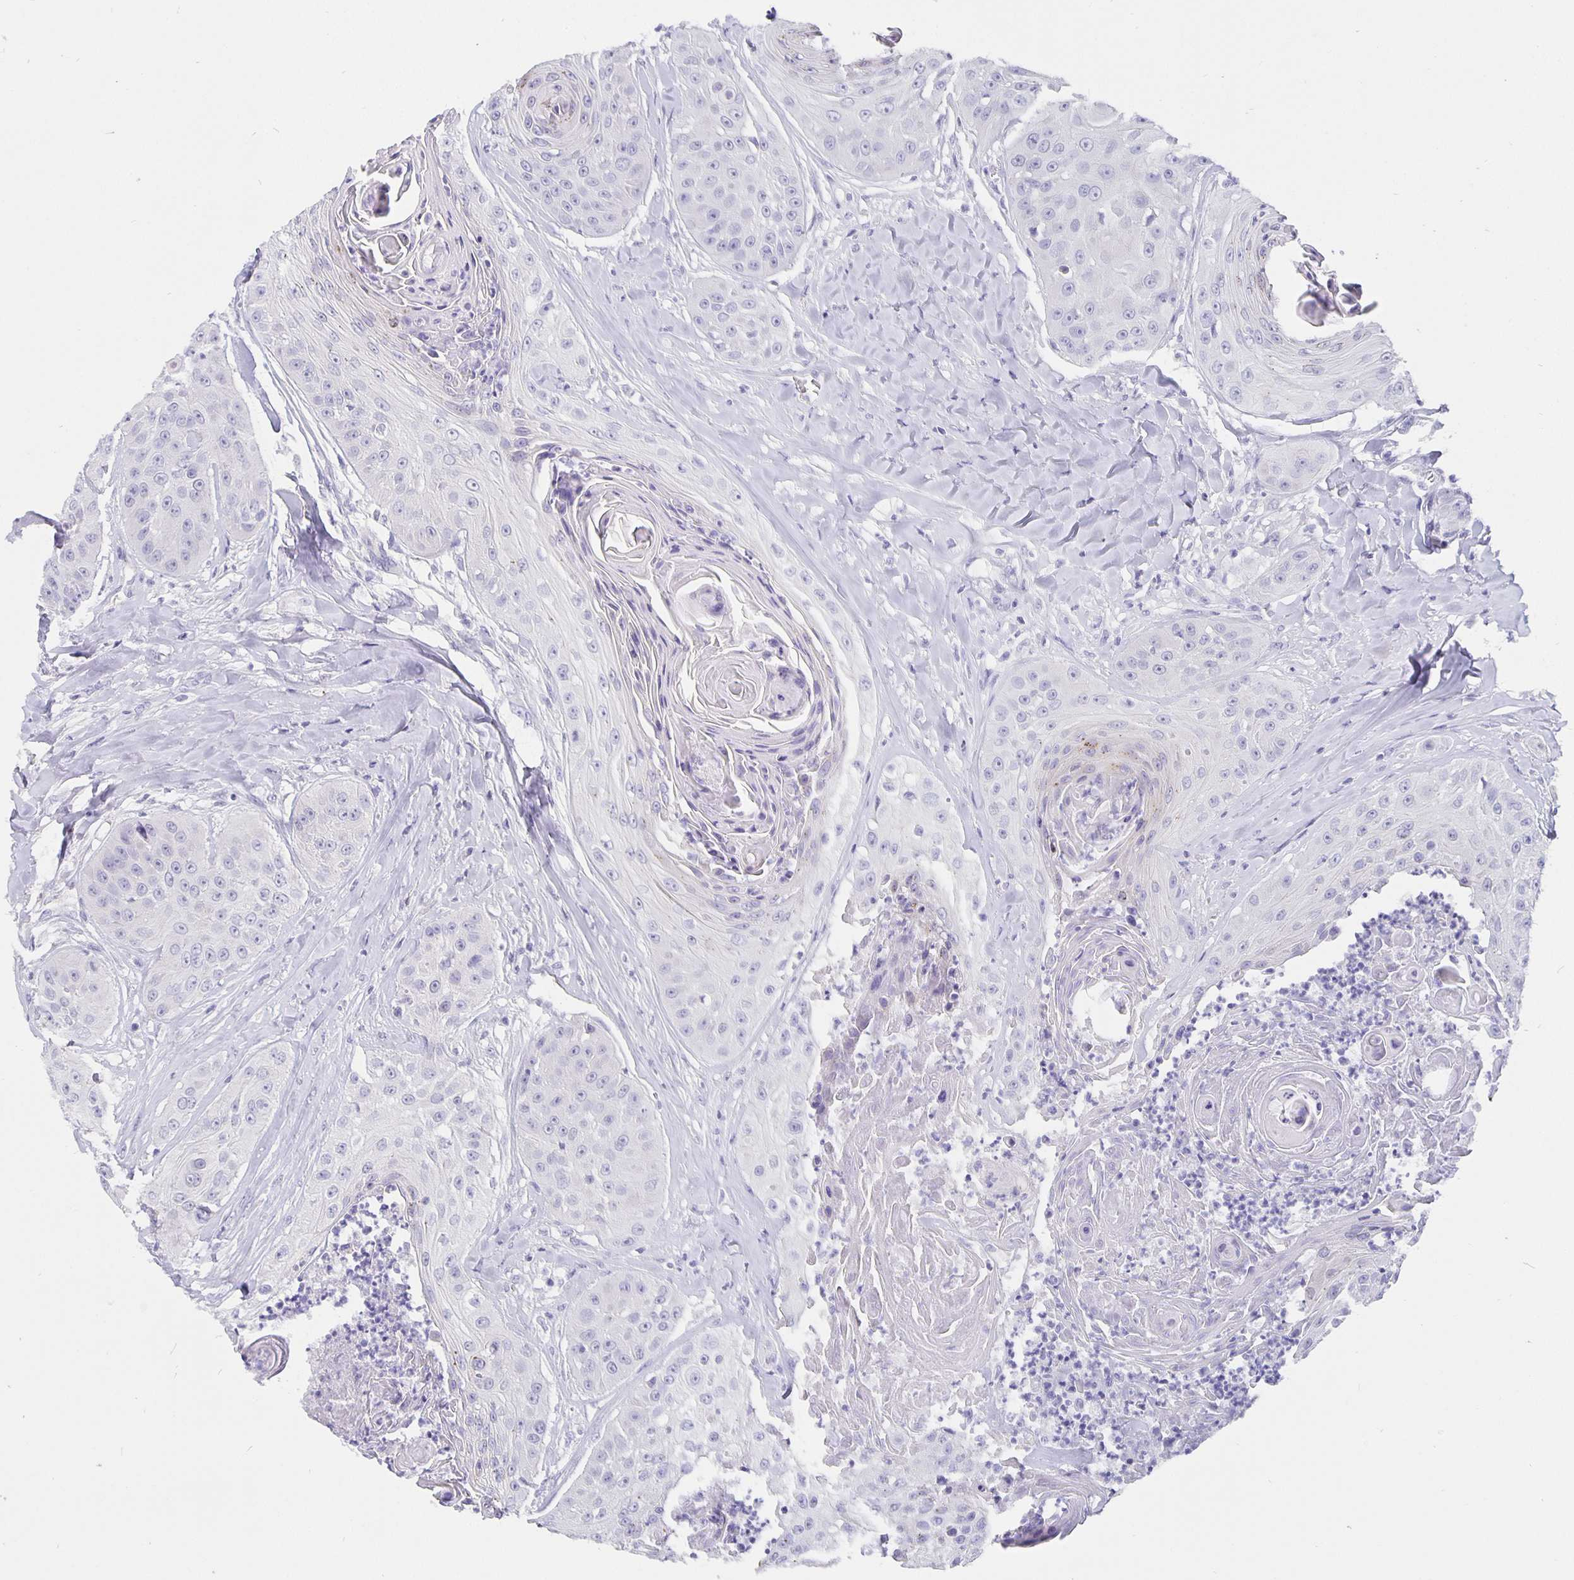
{"staining": {"intensity": "negative", "quantity": "none", "location": "none"}, "tissue": "head and neck cancer", "cell_type": "Tumor cells", "image_type": "cancer", "snomed": [{"axis": "morphology", "description": "Squamous cell carcinoma, NOS"}, {"axis": "topography", "description": "Head-Neck"}], "caption": "This is an IHC image of human head and neck squamous cell carcinoma. There is no expression in tumor cells.", "gene": "CFAP74", "patient": {"sex": "male", "age": 83}}